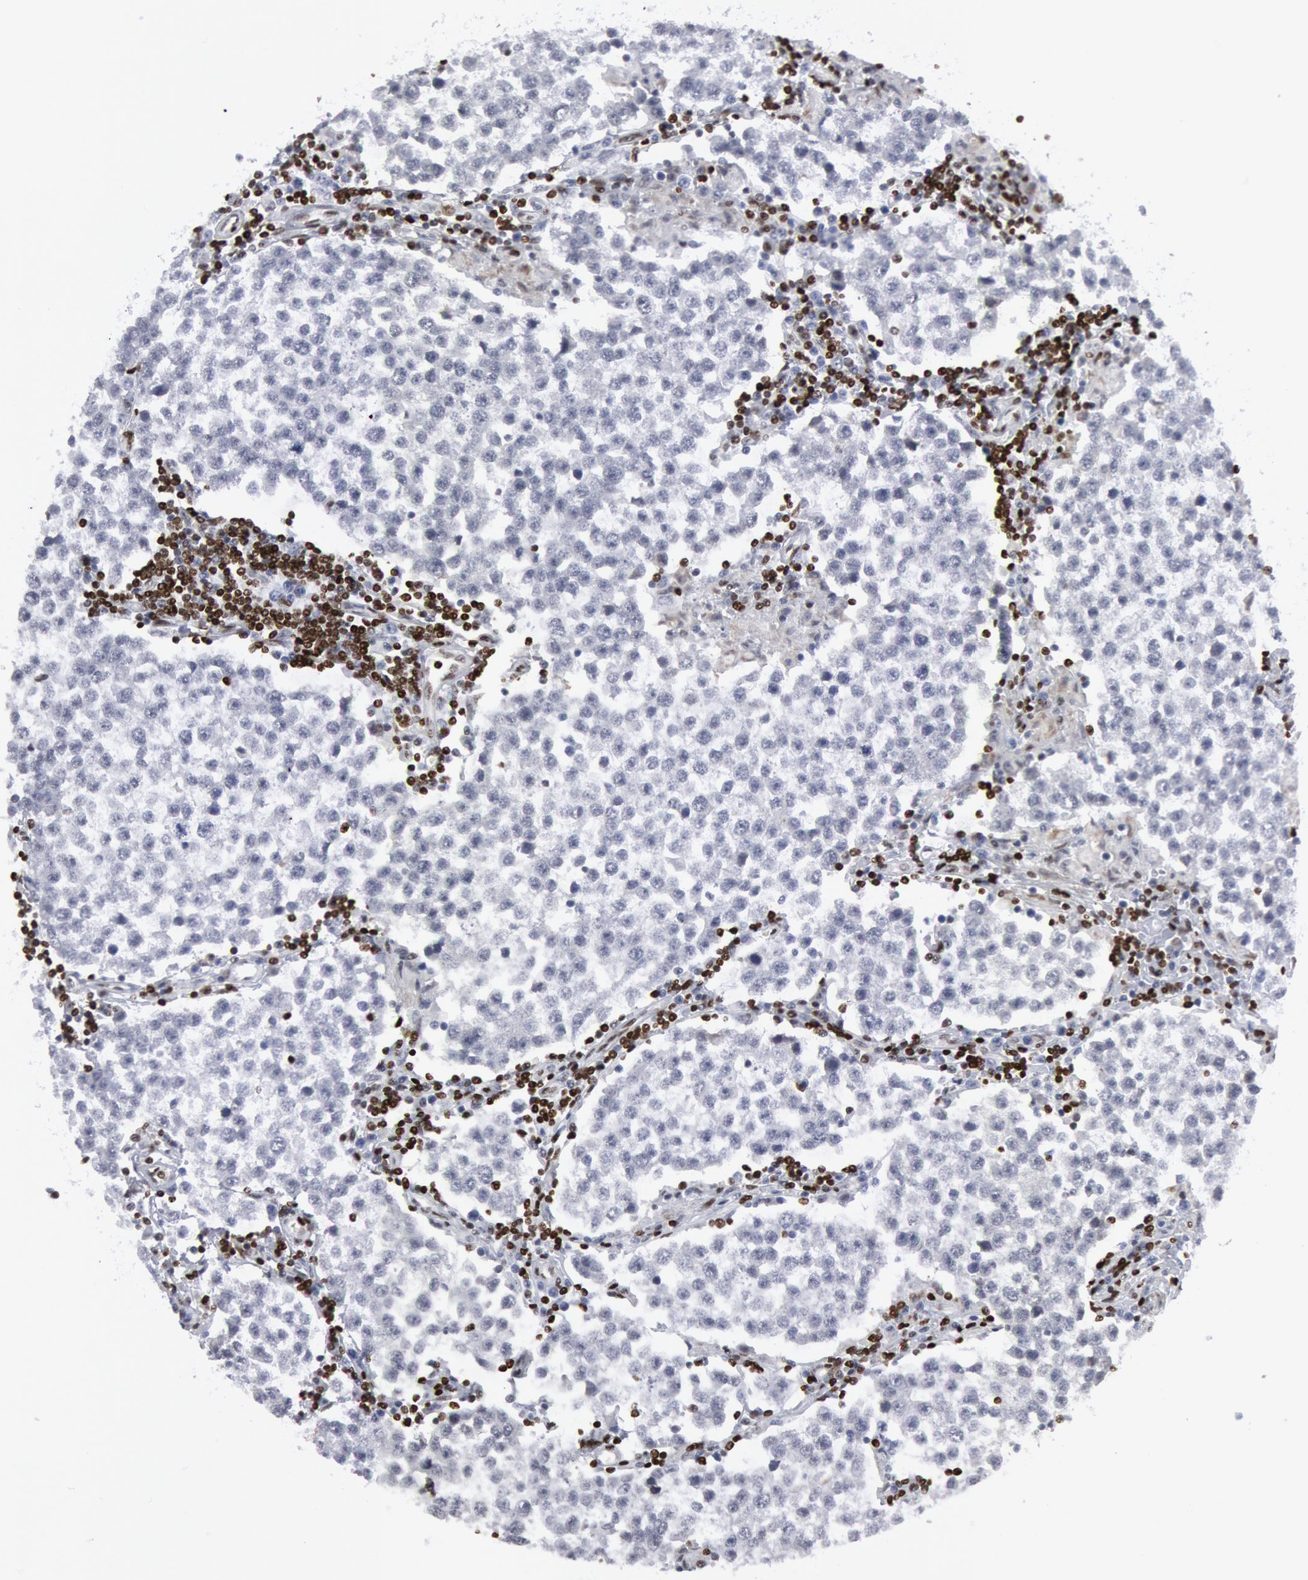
{"staining": {"intensity": "negative", "quantity": "none", "location": "none"}, "tissue": "testis cancer", "cell_type": "Tumor cells", "image_type": "cancer", "snomed": [{"axis": "morphology", "description": "Seminoma, NOS"}, {"axis": "topography", "description": "Testis"}], "caption": "Tumor cells show no significant positivity in testis cancer (seminoma). (DAB IHC, high magnification).", "gene": "MECP2", "patient": {"sex": "male", "age": 36}}